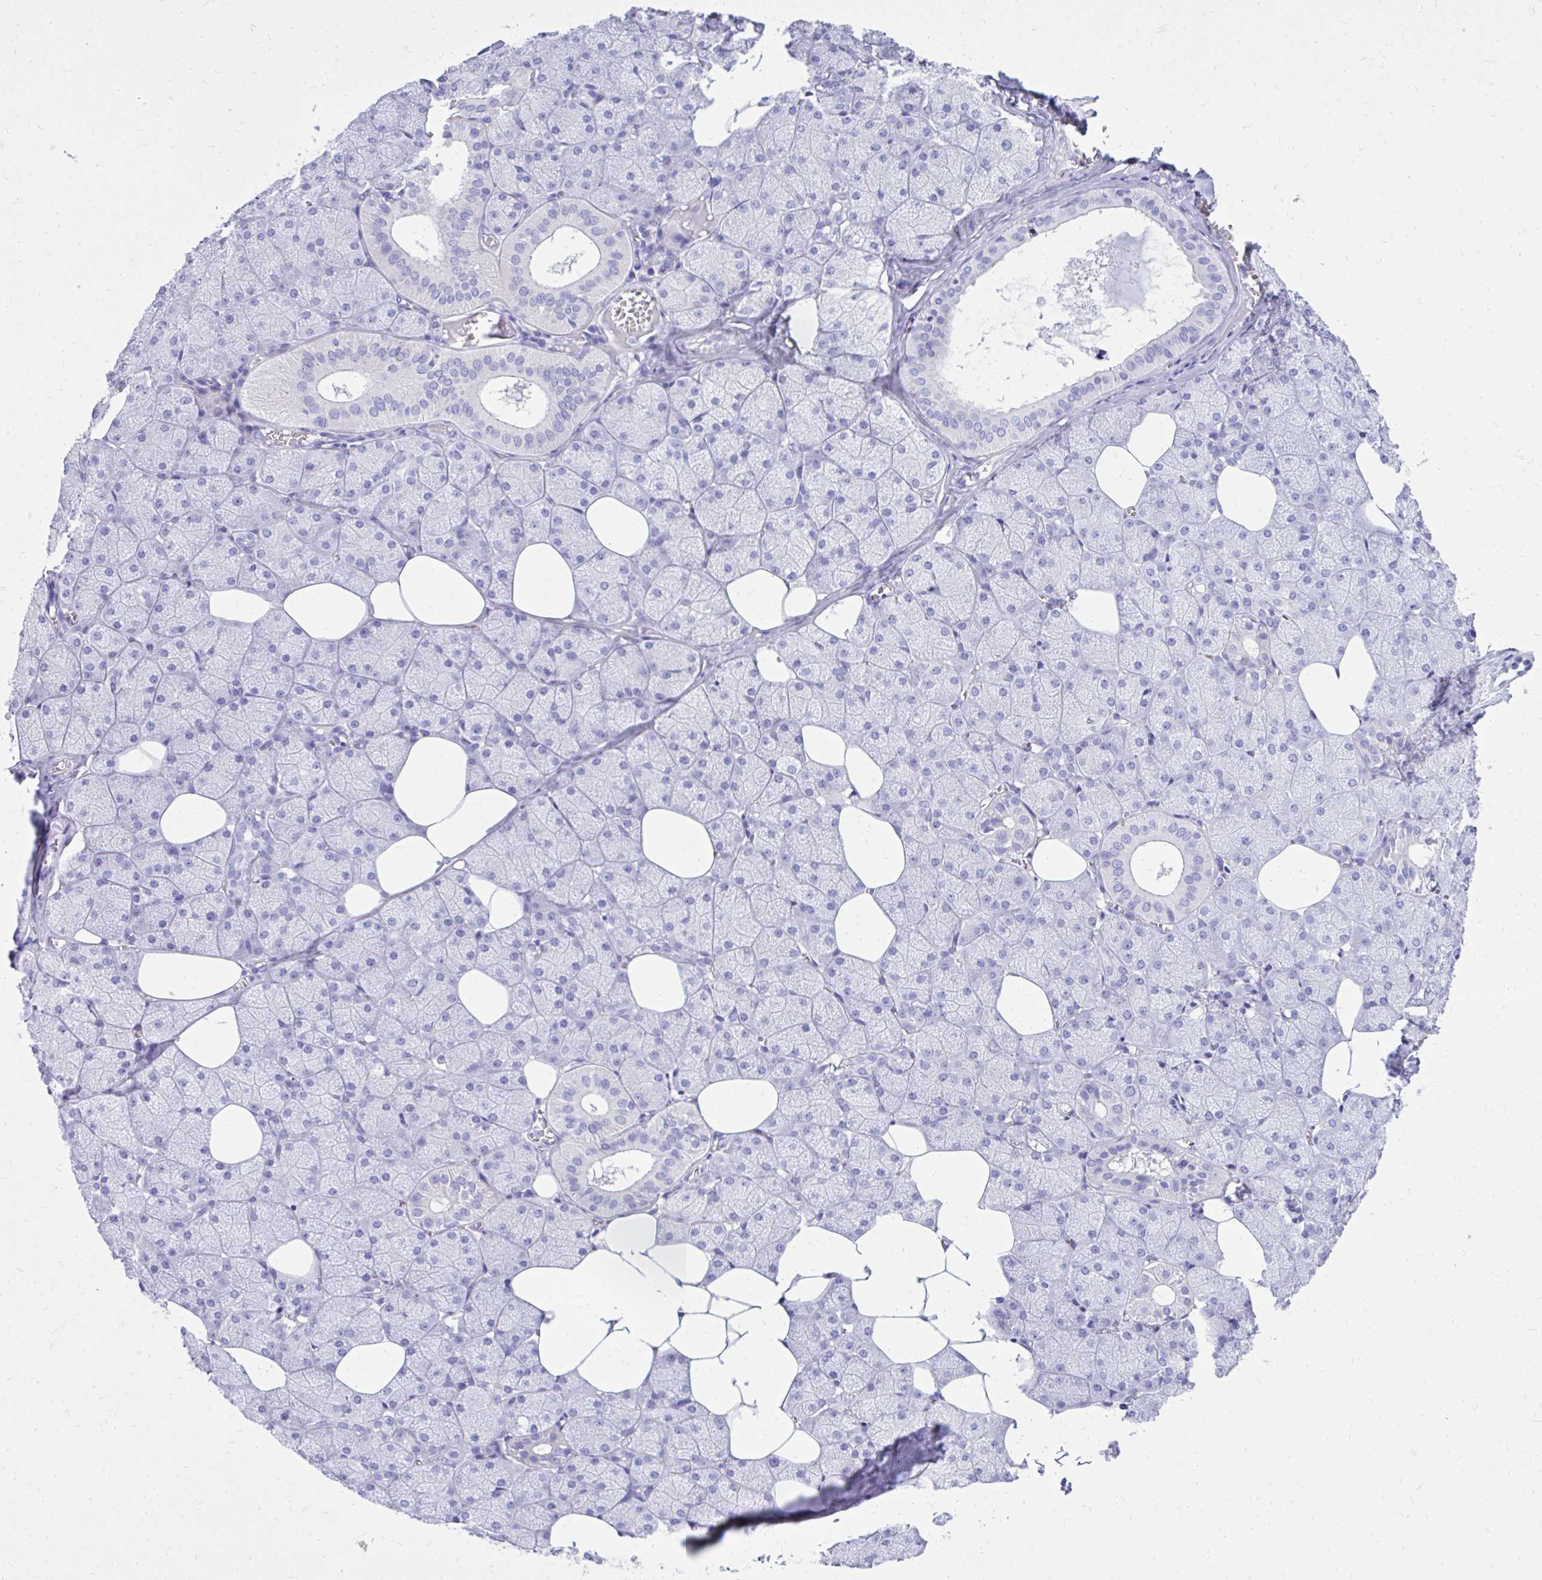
{"staining": {"intensity": "negative", "quantity": "none", "location": "none"}, "tissue": "salivary gland", "cell_type": "Glandular cells", "image_type": "normal", "snomed": [{"axis": "morphology", "description": "Normal tissue, NOS"}, {"axis": "topography", "description": "Salivary gland"}, {"axis": "topography", "description": "Peripheral nerve tissue"}], "caption": "High power microscopy micrograph of an immunohistochemistry histopathology image of normal salivary gland, revealing no significant positivity in glandular cells.", "gene": "BCL6B", "patient": {"sex": "male", "age": 38}}